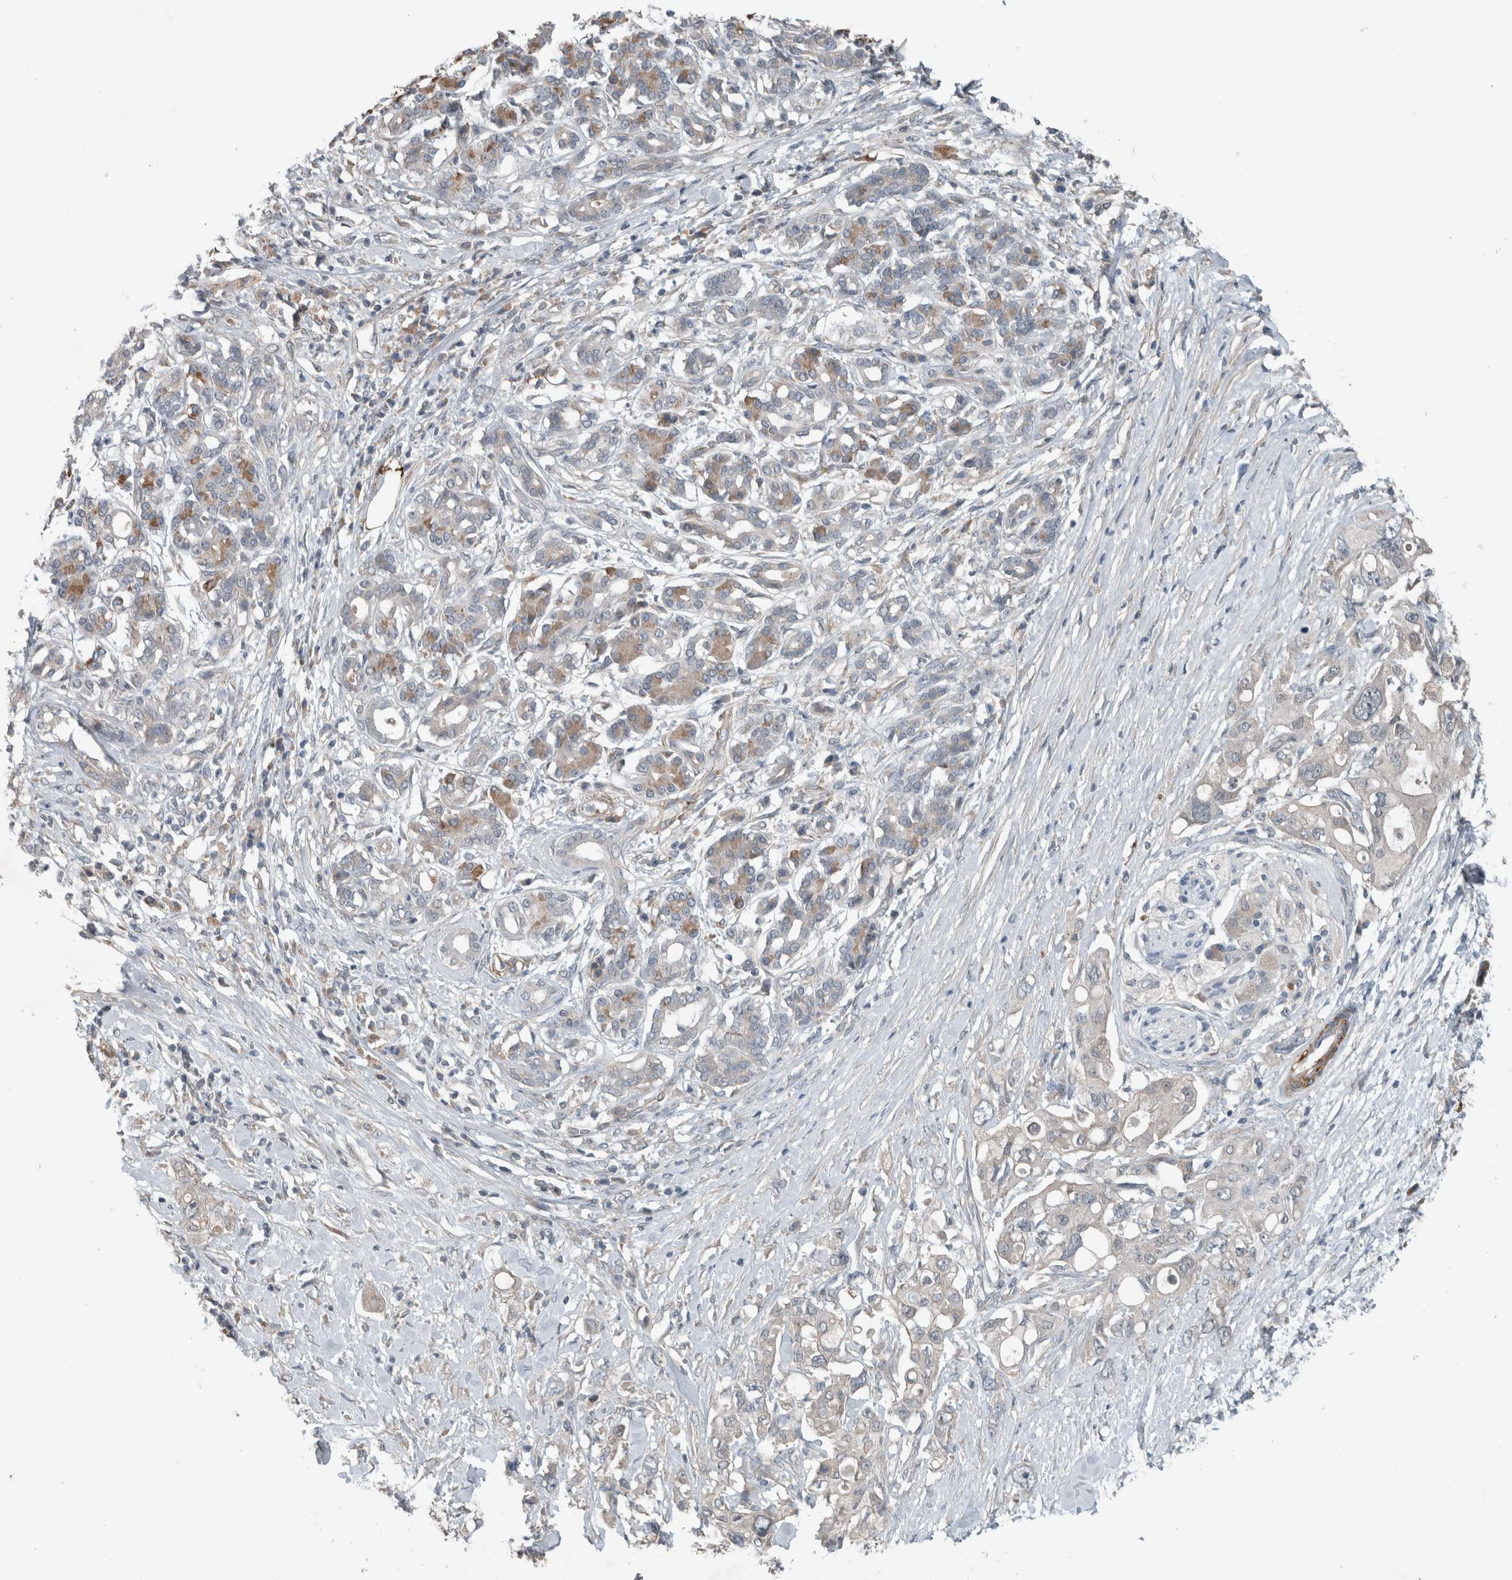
{"staining": {"intensity": "weak", "quantity": "<25%", "location": "cytoplasmic/membranous"}, "tissue": "pancreatic cancer", "cell_type": "Tumor cells", "image_type": "cancer", "snomed": [{"axis": "morphology", "description": "Adenocarcinoma, NOS"}, {"axis": "topography", "description": "Pancreas"}], "caption": "High power microscopy micrograph of an IHC micrograph of pancreatic cancer (adenocarcinoma), revealing no significant positivity in tumor cells.", "gene": "JADE2", "patient": {"sex": "female", "age": 56}}